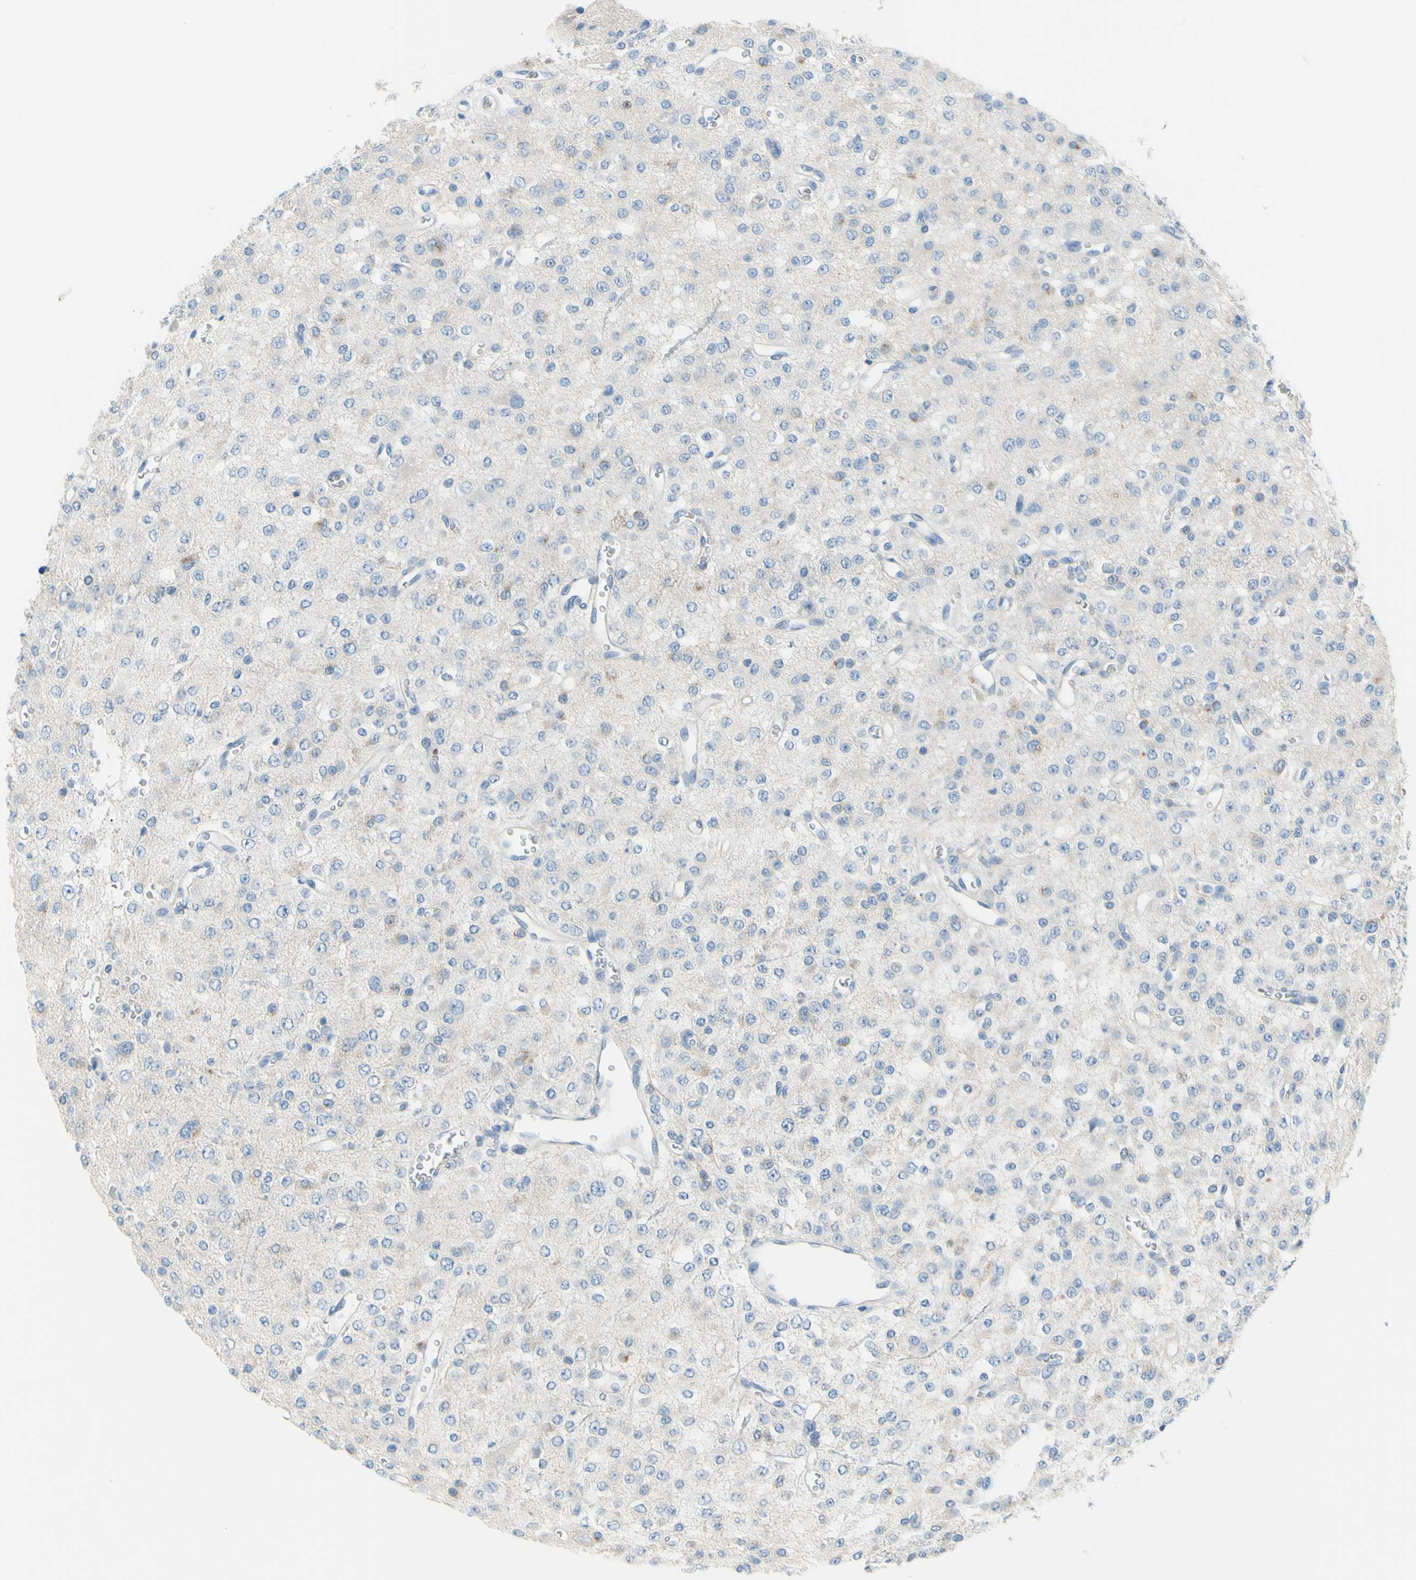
{"staining": {"intensity": "negative", "quantity": "none", "location": "none"}, "tissue": "glioma", "cell_type": "Tumor cells", "image_type": "cancer", "snomed": [{"axis": "morphology", "description": "Glioma, malignant, Low grade"}, {"axis": "topography", "description": "Brain"}], "caption": "Glioma stained for a protein using IHC displays no positivity tumor cells.", "gene": "FRMD4B", "patient": {"sex": "male", "age": 38}}